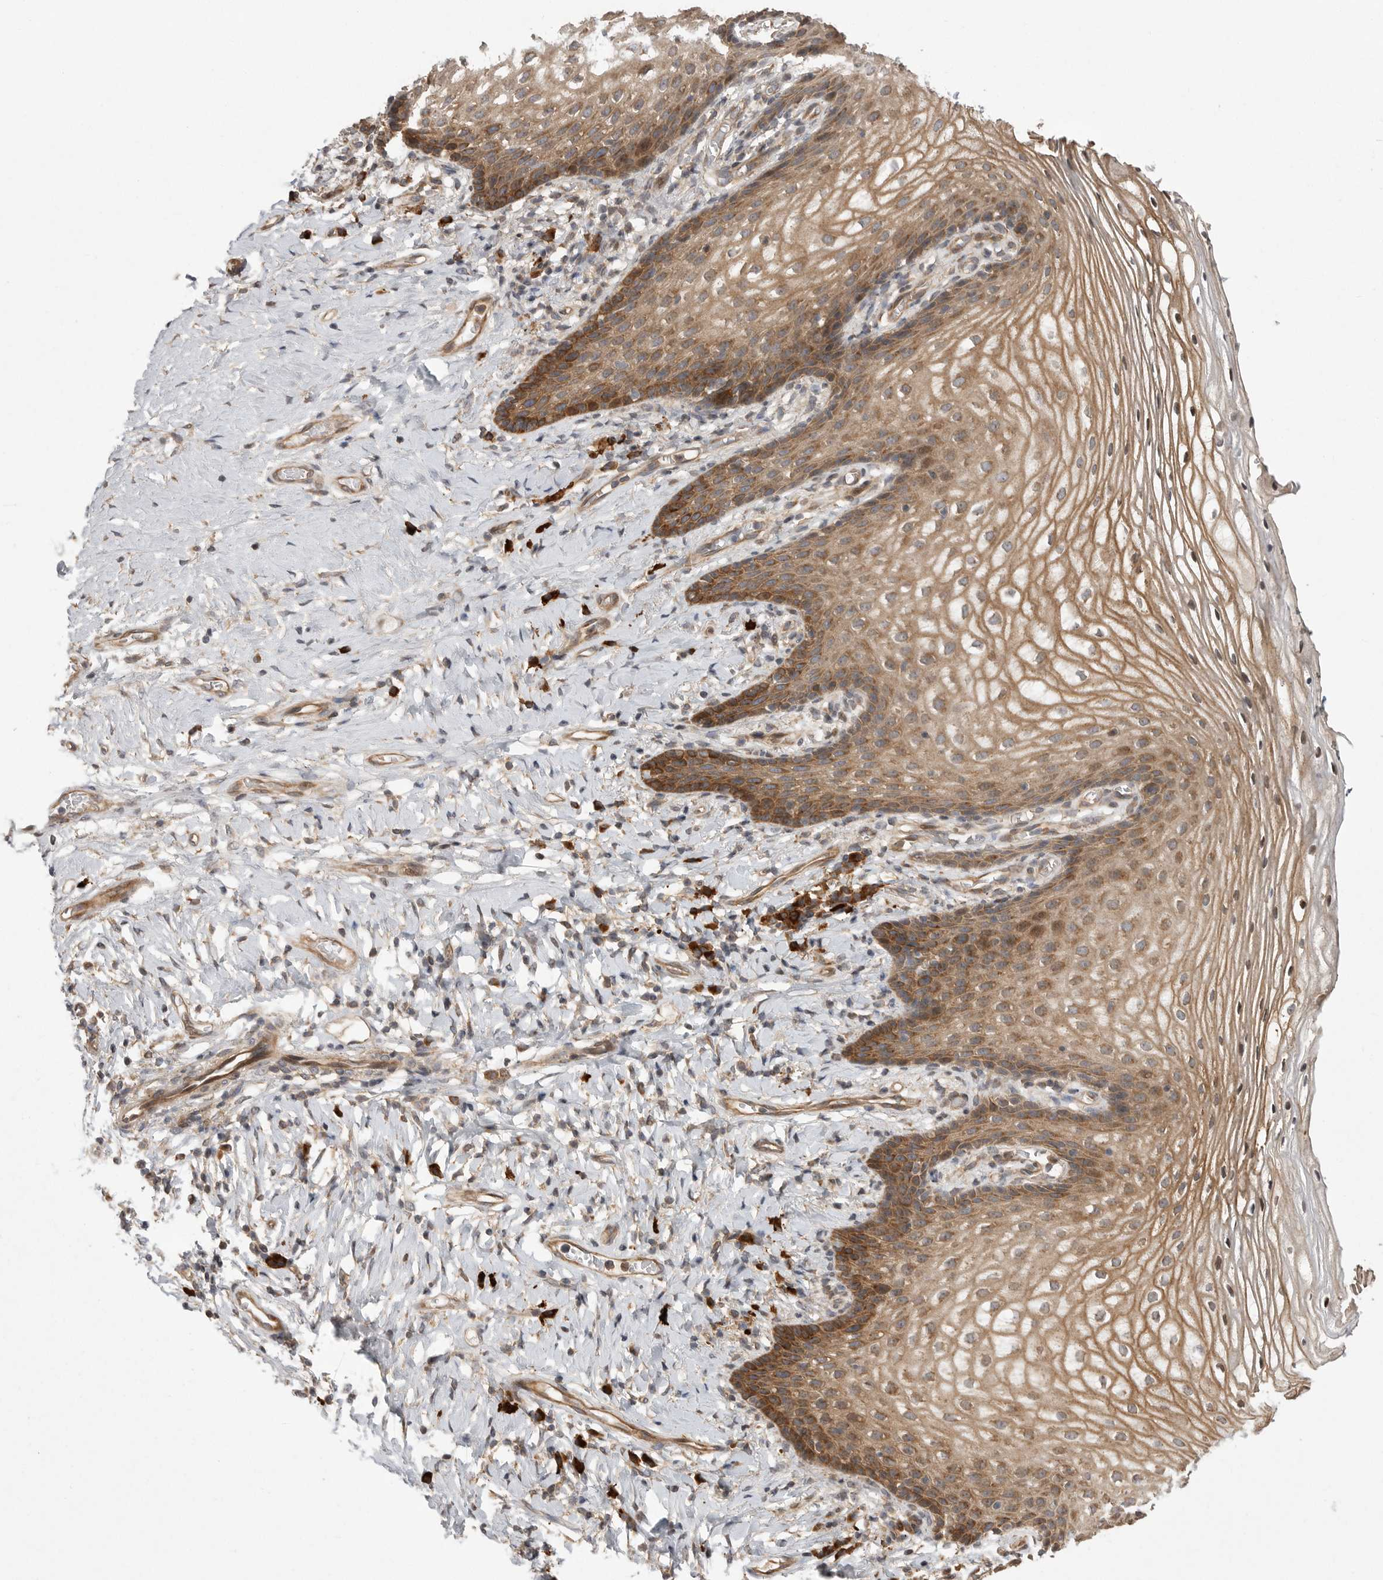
{"staining": {"intensity": "moderate", "quantity": ">75%", "location": "cytoplasmic/membranous"}, "tissue": "vagina", "cell_type": "Squamous epithelial cells", "image_type": "normal", "snomed": [{"axis": "morphology", "description": "Normal tissue, NOS"}, {"axis": "topography", "description": "Vagina"}], "caption": "The image demonstrates immunohistochemical staining of normal vagina. There is moderate cytoplasmic/membranous expression is identified in approximately >75% of squamous epithelial cells. (DAB (3,3'-diaminobenzidine) IHC with brightfield microscopy, high magnification).", "gene": "OXR1", "patient": {"sex": "female", "age": 60}}